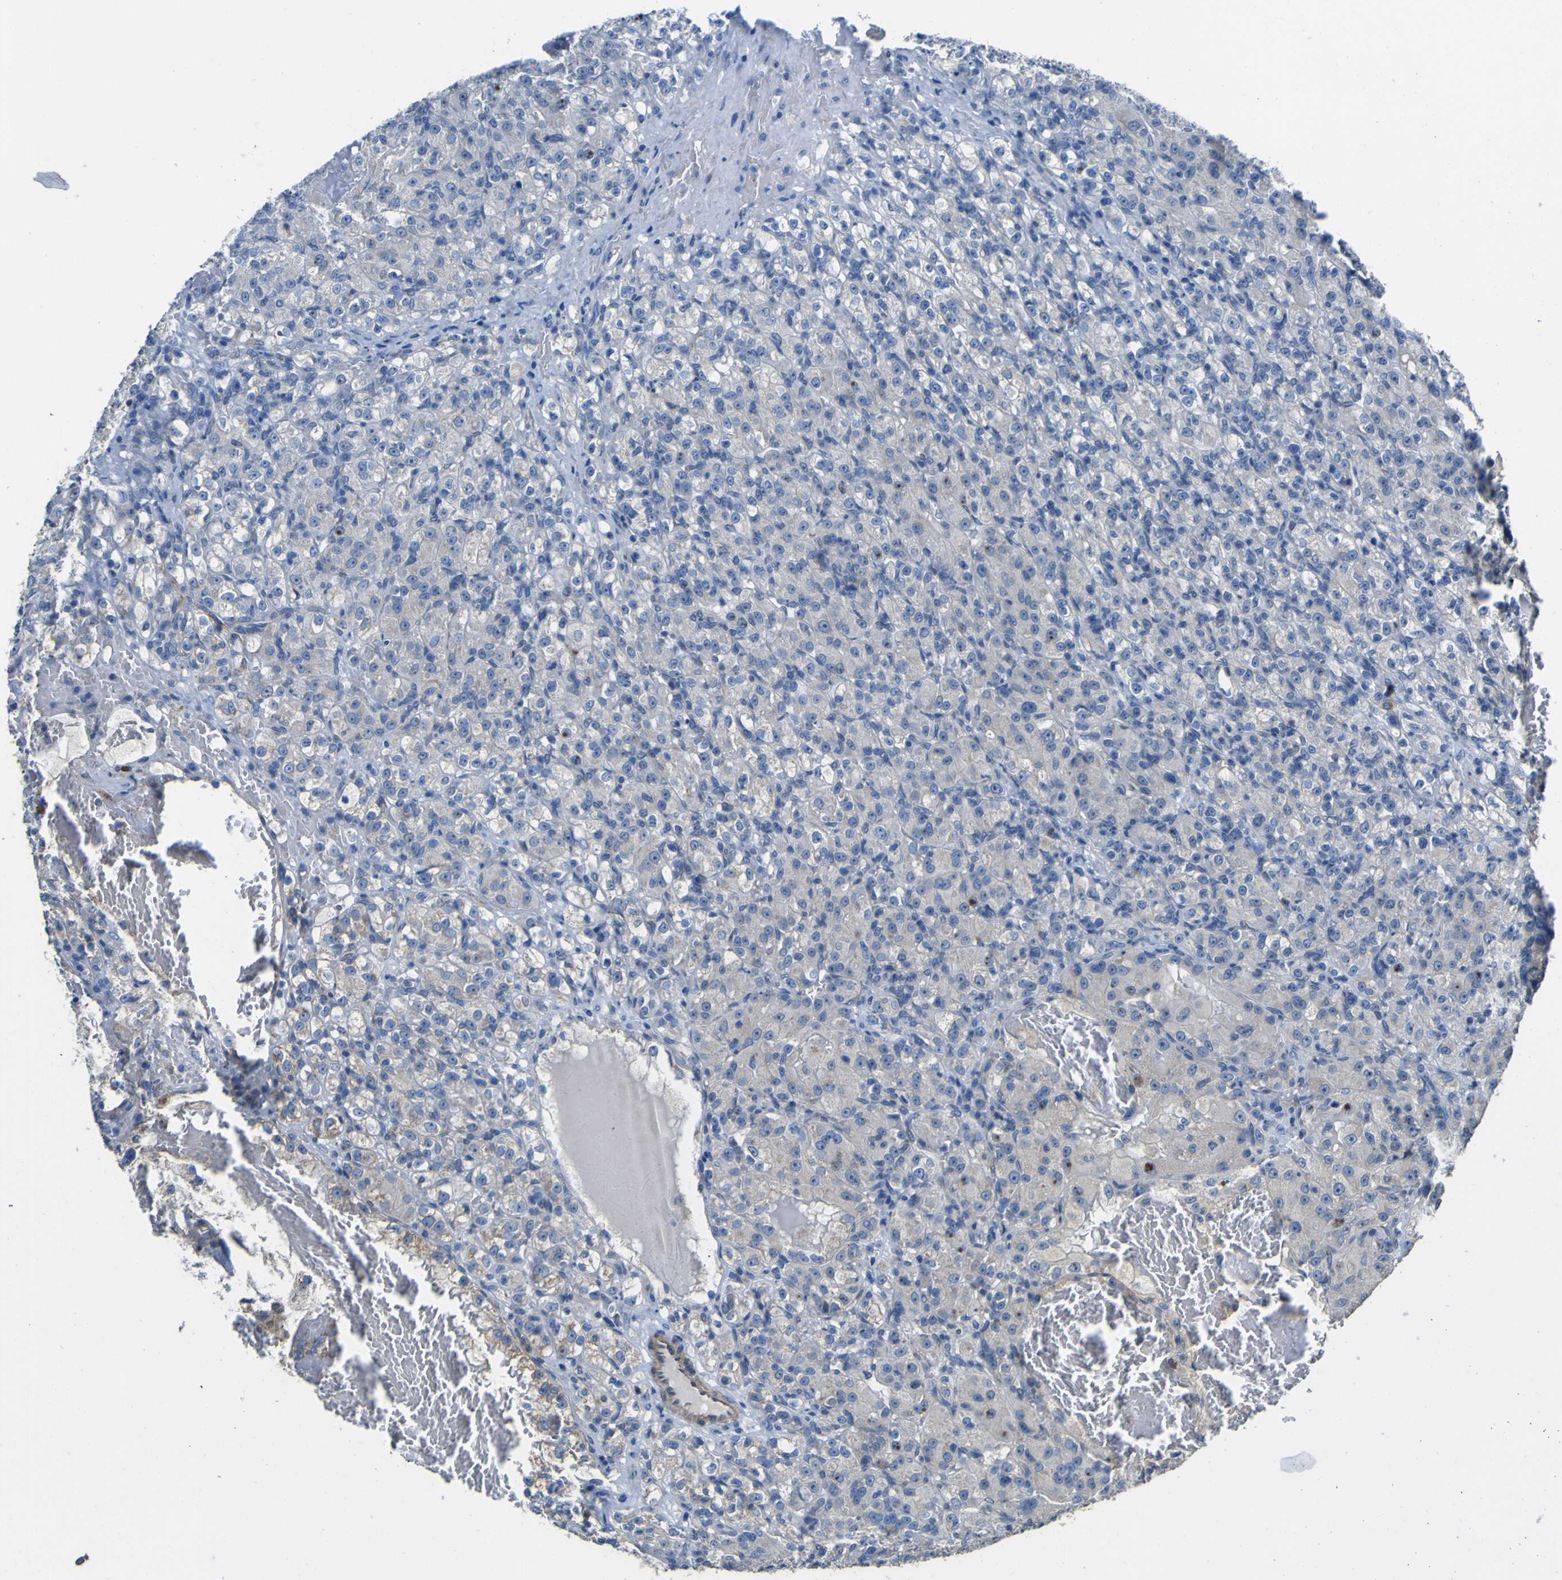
{"staining": {"intensity": "moderate", "quantity": ">75%", "location": "cytoplasmic/membranous"}, "tissue": "renal cancer", "cell_type": "Tumor cells", "image_type": "cancer", "snomed": [{"axis": "morphology", "description": "Adenocarcinoma, NOS"}, {"axis": "topography", "description": "Kidney"}], "caption": "Adenocarcinoma (renal) stained with a brown dye reveals moderate cytoplasmic/membranous positive expression in about >75% of tumor cells.", "gene": "ALDH18A1", "patient": {"sex": "male", "age": 61}}